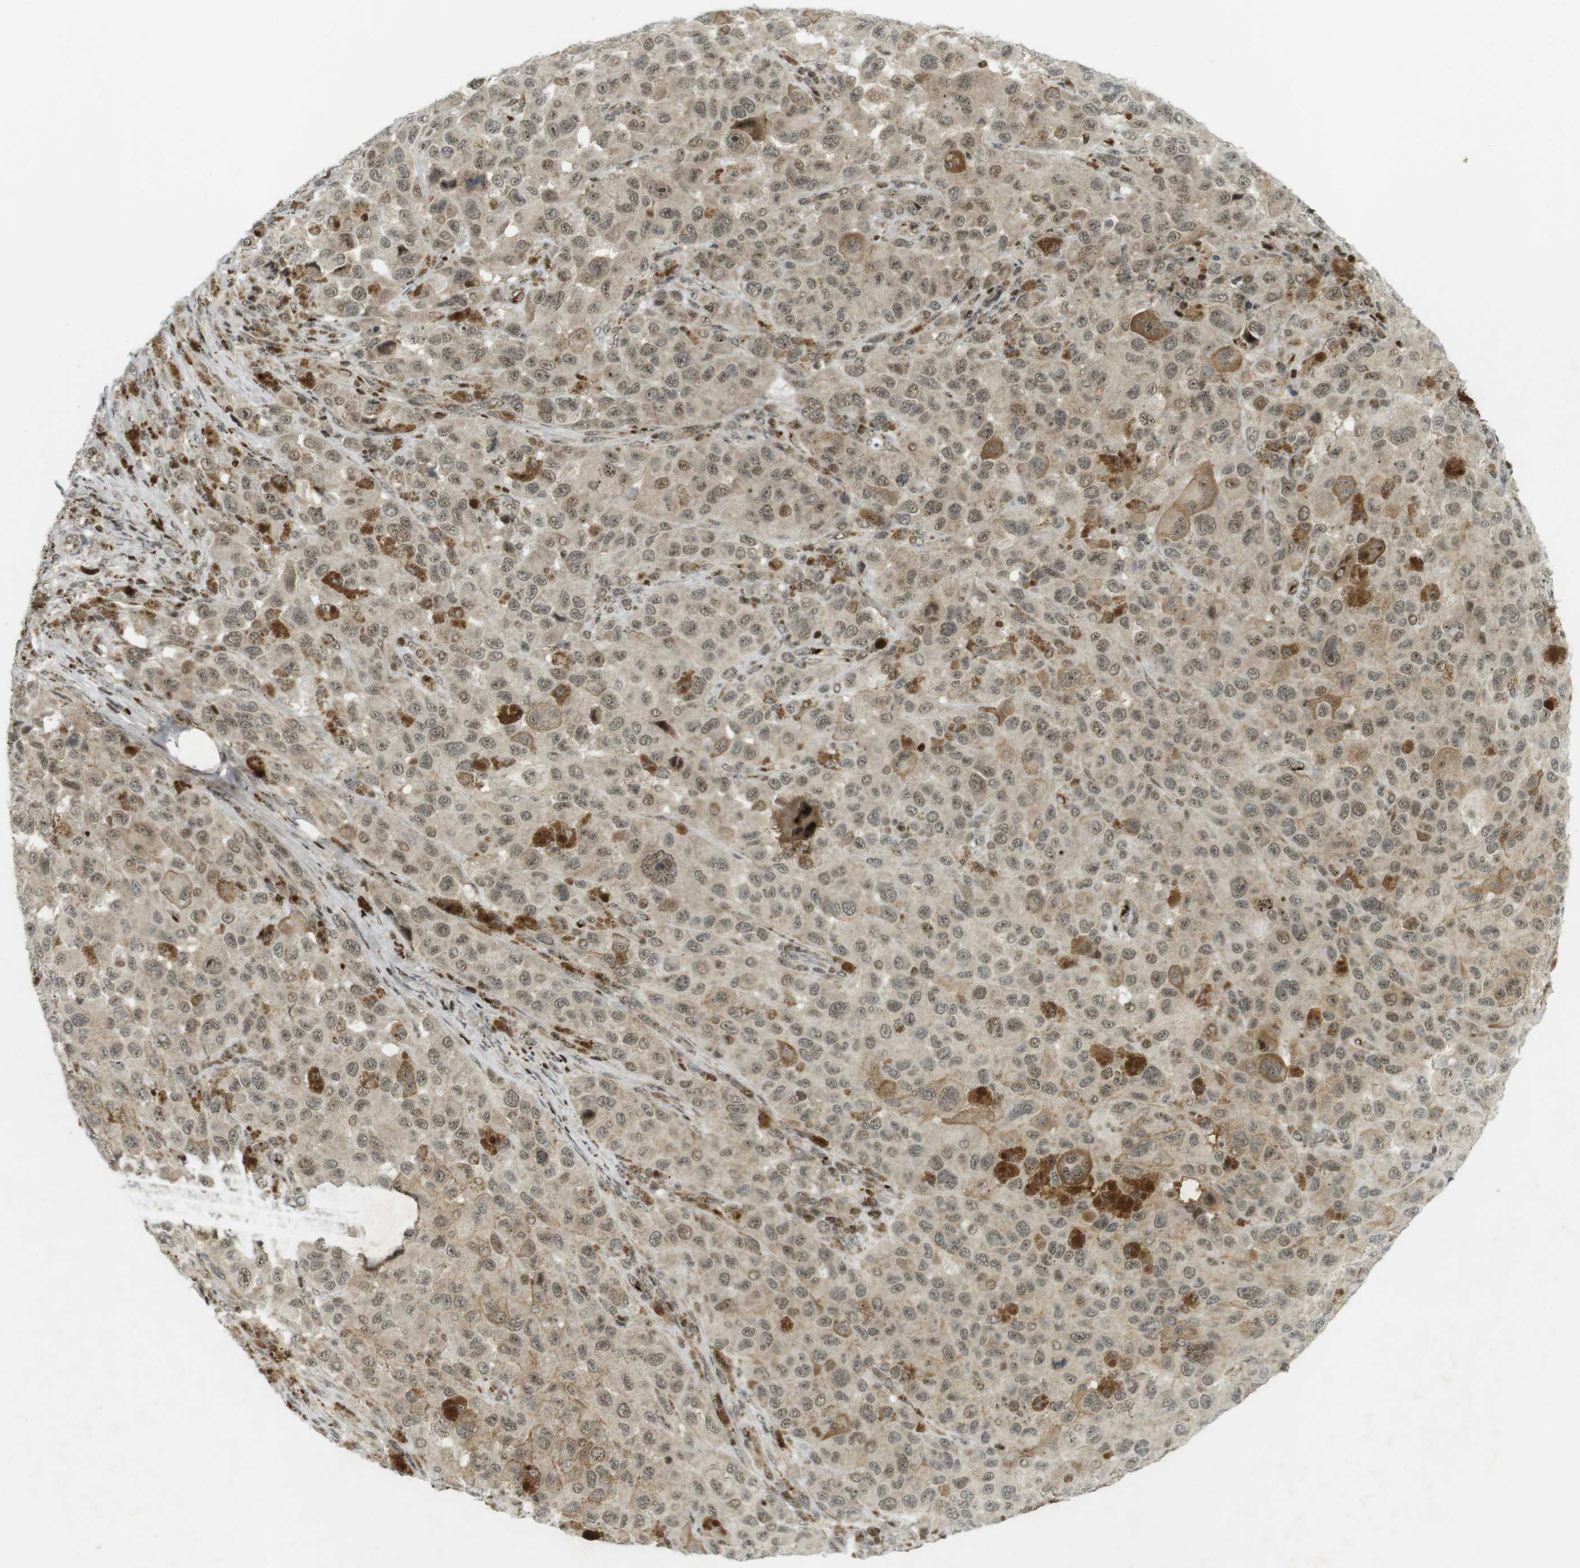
{"staining": {"intensity": "weak", "quantity": ">75%", "location": "cytoplasmic/membranous,nuclear"}, "tissue": "melanoma", "cell_type": "Tumor cells", "image_type": "cancer", "snomed": [{"axis": "morphology", "description": "Malignant melanoma, NOS"}, {"axis": "topography", "description": "Skin"}], "caption": "Weak cytoplasmic/membranous and nuclear protein expression is identified in about >75% of tumor cells in malignant melanoma.", "gene": "PPP1R13B", "patient": {"sex": "male", "age": 96}}